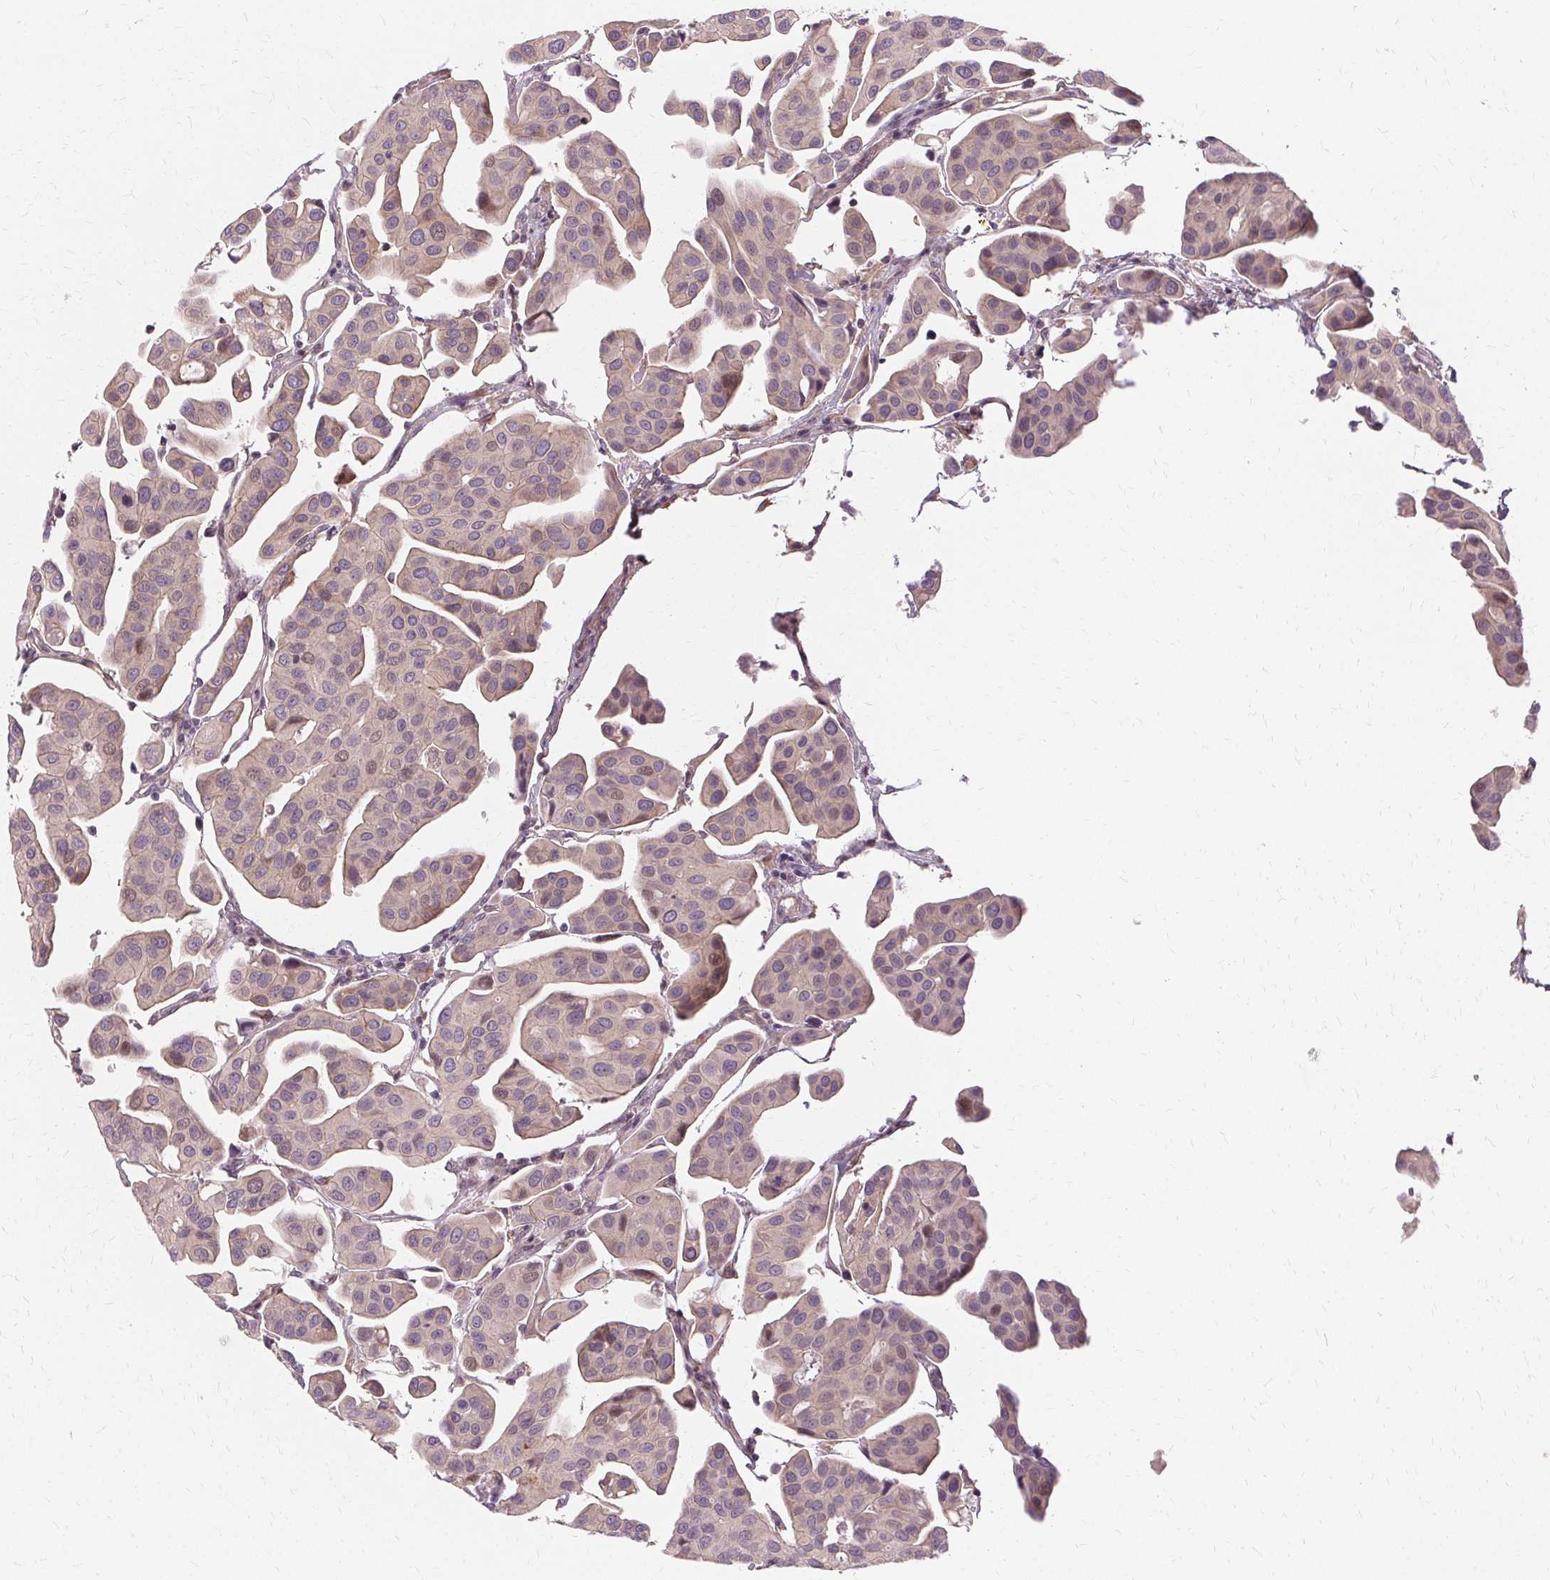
{"staining": {"intensity": "weak", "quantity": "<25%", "location": "cytoplasmic/membranous"}, "tissue": "renal cancer", "cell_type": "Tumor cells", "image_type": "cancer", "snomed": [{"axis": "morphology", "description": "Adenocarcinoma, NOS"}, {"axis": "topography", "description": "Urinary bladder"}], "caption": "Immunohistochemical staining of human renal adenocarcinoma reveals no significant expression in tumor cells.", "gene": "USP8", "patient": {"sex": "male", "age": 61}}